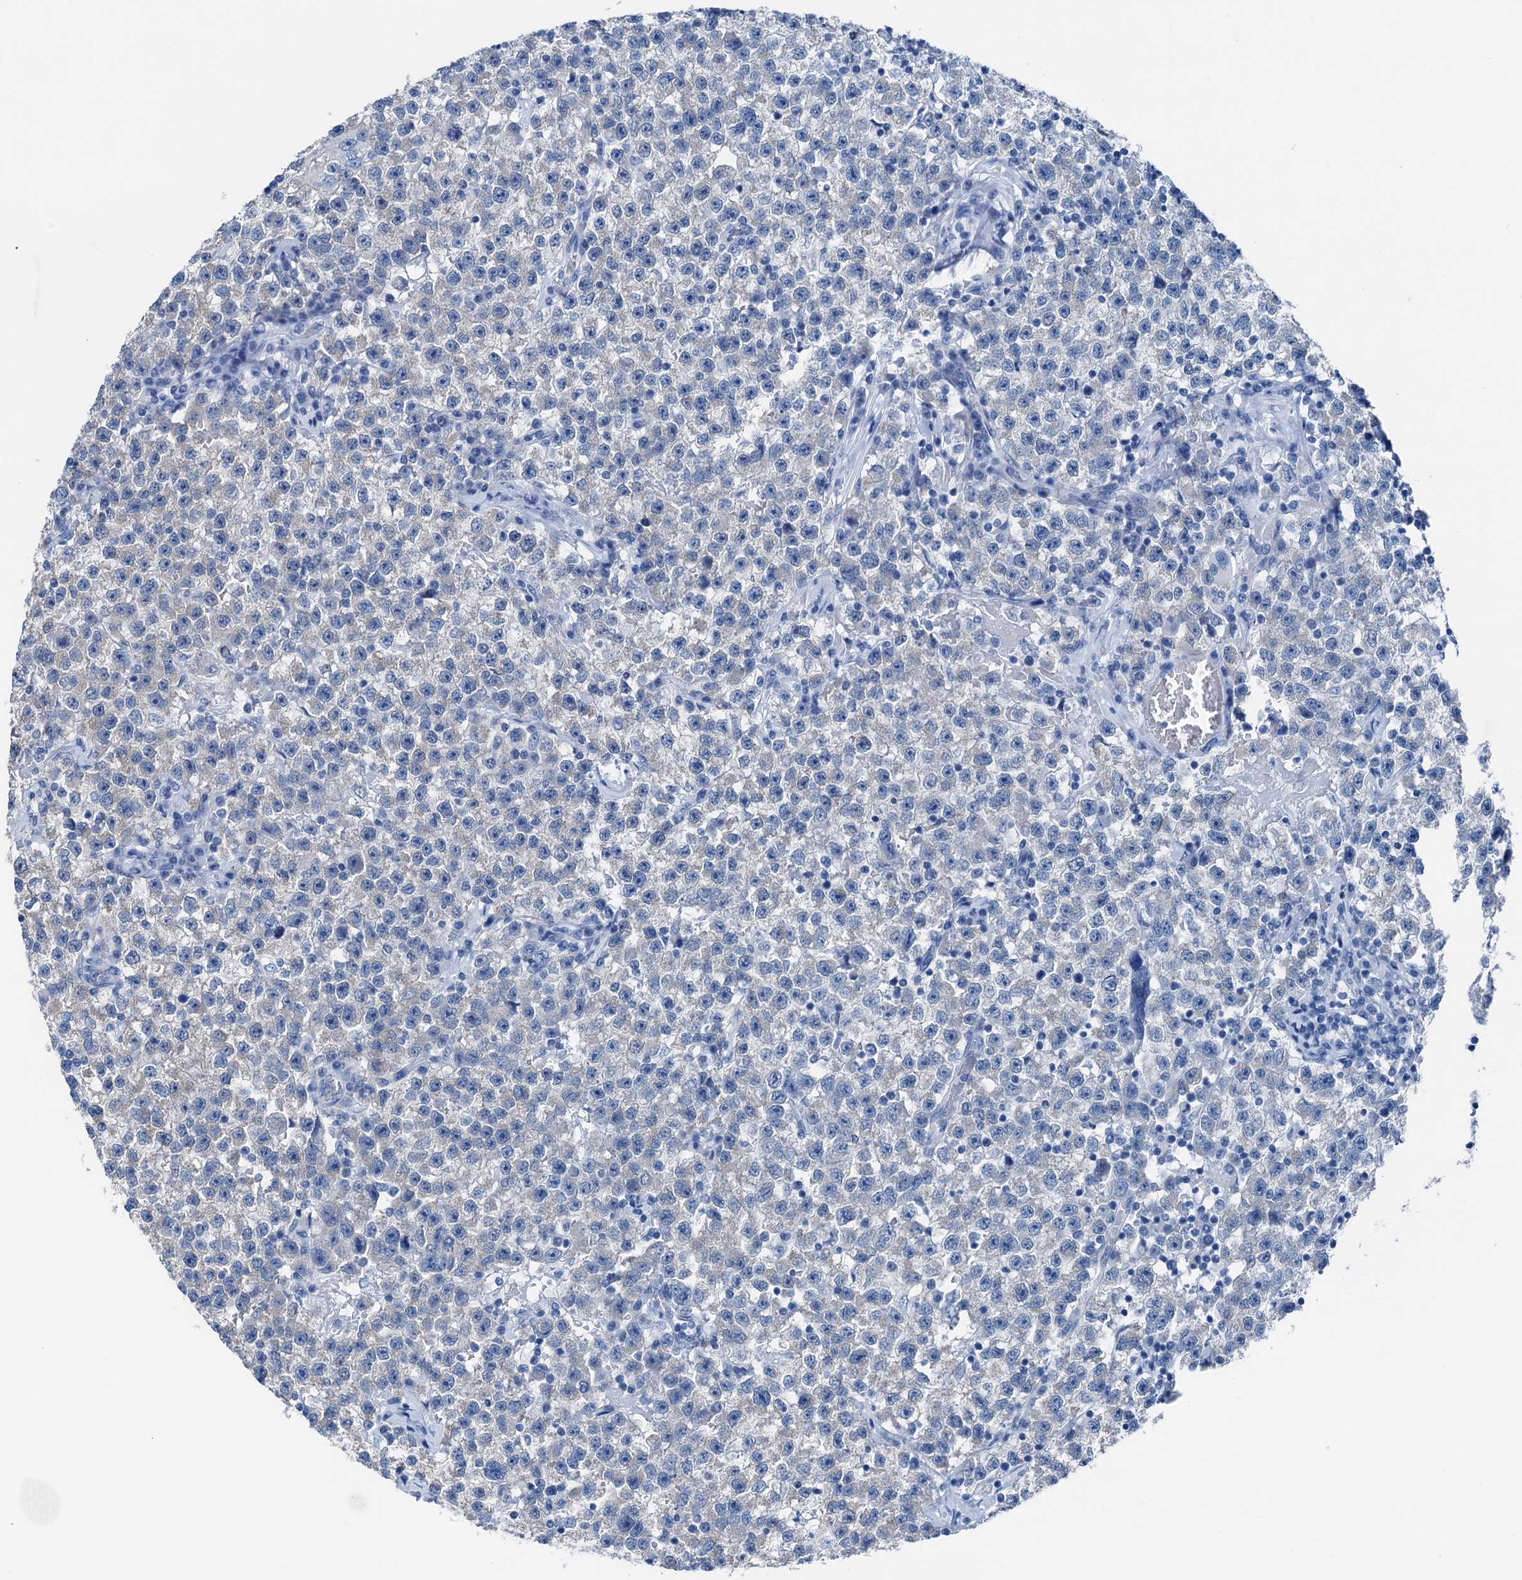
{"staining": {"intensity": "negative", "quantity": "none", "location": "none"}, "tissue": "testis cancer", "cell_type": "Tumor cells", "image_type": "cancer", "snomed": [{"axis": "morphology", "description": "Seminoma, NOS"}, {"axis": "topography", "description": "Testis"}], "caption": "The micrograph shows no significant staining in tumor cells of testis cancer (seminoma).", "gene": "CBLN3", "patient": {"sex": "male", "age": 22}}